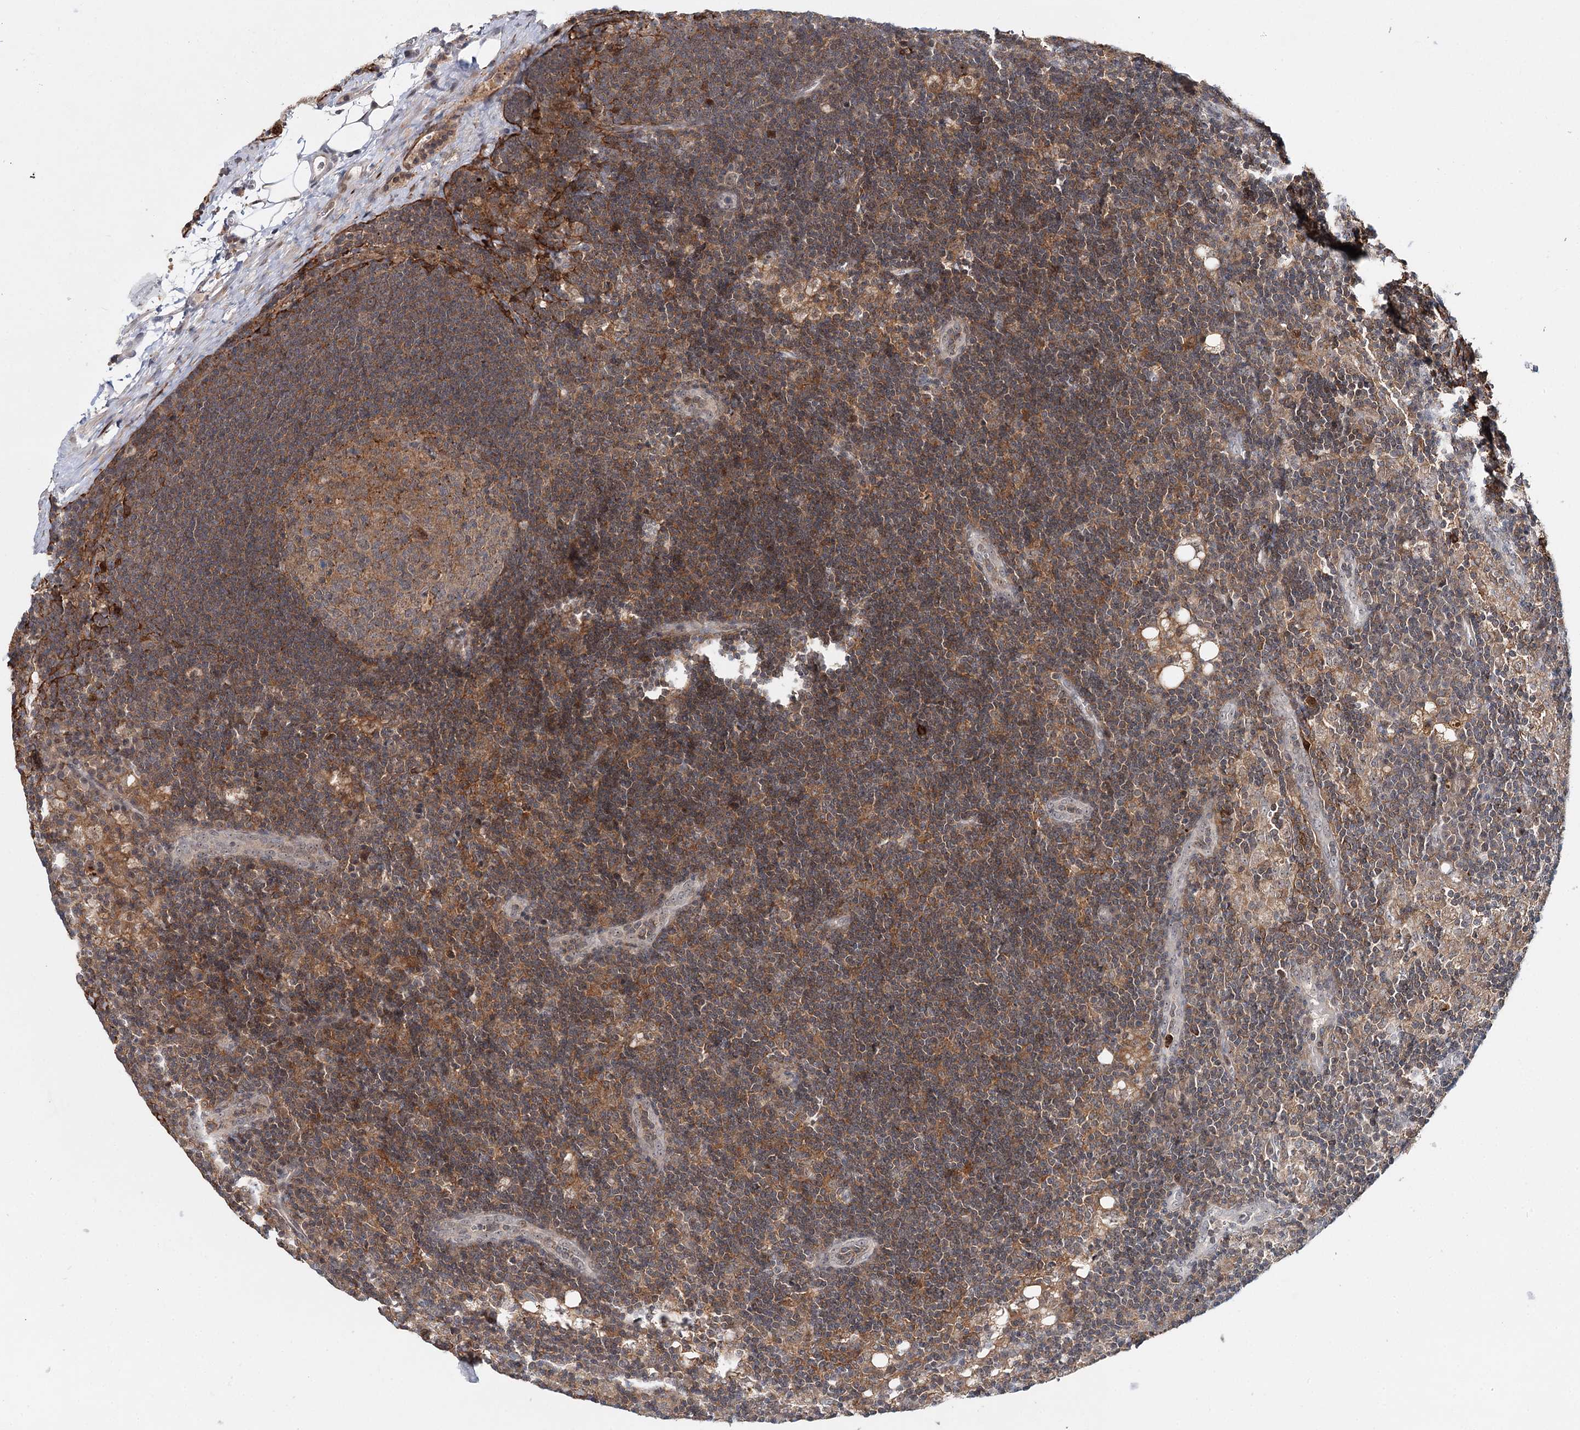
{"staining": {"intensity": "moderate", "quantity": ">75%", "location": "cytoplasmic/membranous"}, "tissue": "lymph node", "cell_type": "Germinal center cells", "image_type": "normal", "snomed": [{"axis": "morphology", "description": "Normal tissue, NOS"}, {"axis": "topography", "description": "Lymph node"}], "caption": "High-power microscopy captured an immunohistochemistry (IHC) photomicrograph of benign lymph node, revealing moderate cytoplasmic/membranous positivity in about >75% of germinal center cells.", "gene": "WDR44", "patient": {"sex": "male", "age": 24}}